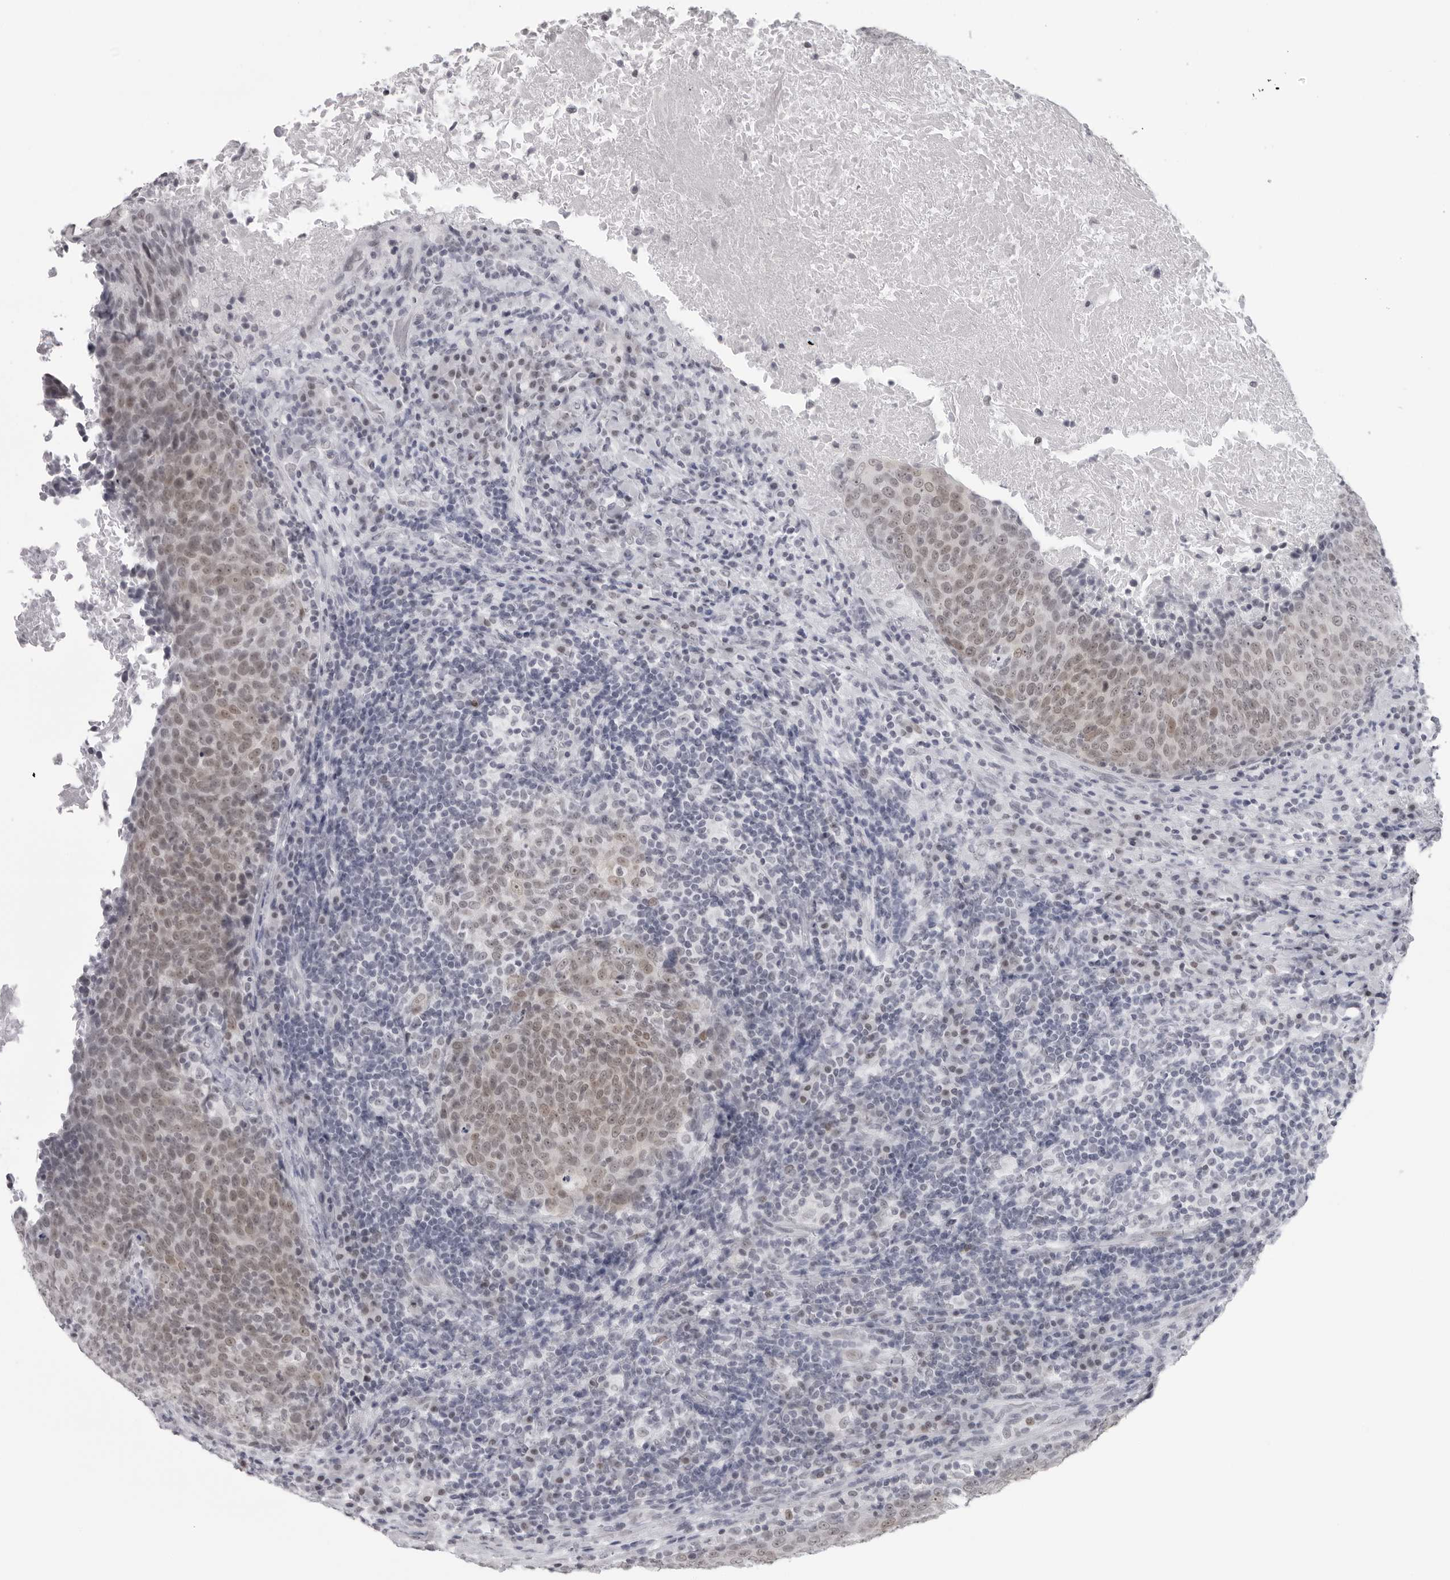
{"staining": {"intensity": "weak", "quantity": ">75%", "location": "cytoplasmic/membranous,nuclear"}, "tissue": "head and neck cancer", "cell_type": "Tumor cells", "image_type": "cancer", "snomed": [{"axis": "morphology", "description": "Squamous cell carcinoma, NOS"}, {"axis": "morphology", "description": "Squamous cell carcinoma, metastatic, NOS"}, {"axis": "topography", "description": "Lymph node"}, {"axis": "topography", "description": "Head-Neck"}], "caption": "High-magnification brightfield microscopy of head and neck squamous cell carcinoma stained with DAB (3,3'-diaminobenzidine) (brown) and counterstained with hematoxylin (blue). tumor cells exhibit weak cytoplasmic/membranous and nuclear expression is seen in approximately>75% of cells.", "gene": "ESPN", "patient": {"sex": "male", "age": 62}}